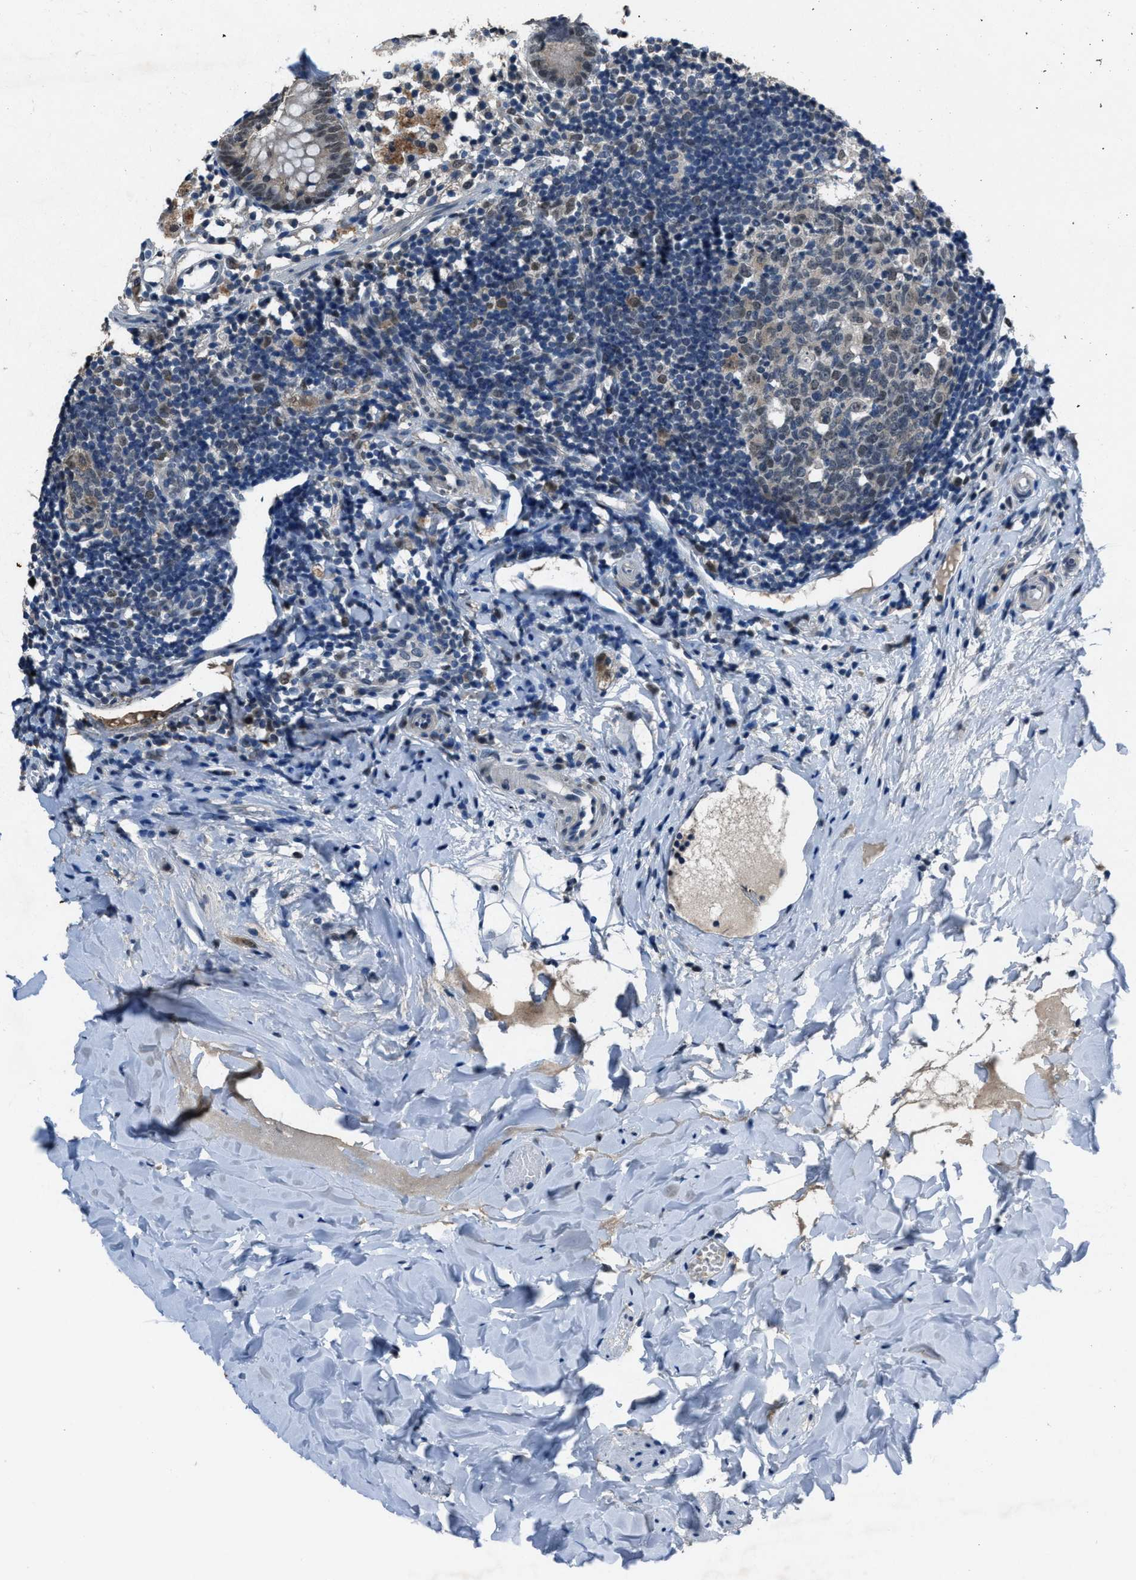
{"staining": {"intensity": "moderate", "quantity": ">75%", "location": "nuclear"}, "tissue": "appendix", "cell_type": "Glandular cells", "image_type": "normal", "snomed": [{"axis": "morphology", "description": "Normal tissue, NOS"}, {"axis": "topography", "description": "Appendix"}], "caption": "Protein expression by immunohistochemistry (IHC) shows moderate nuclear staining in about >75% of glandular cells in benign appendix.", "gene": "DUSP19", "patient": {"sex": "female", "age": 20}}